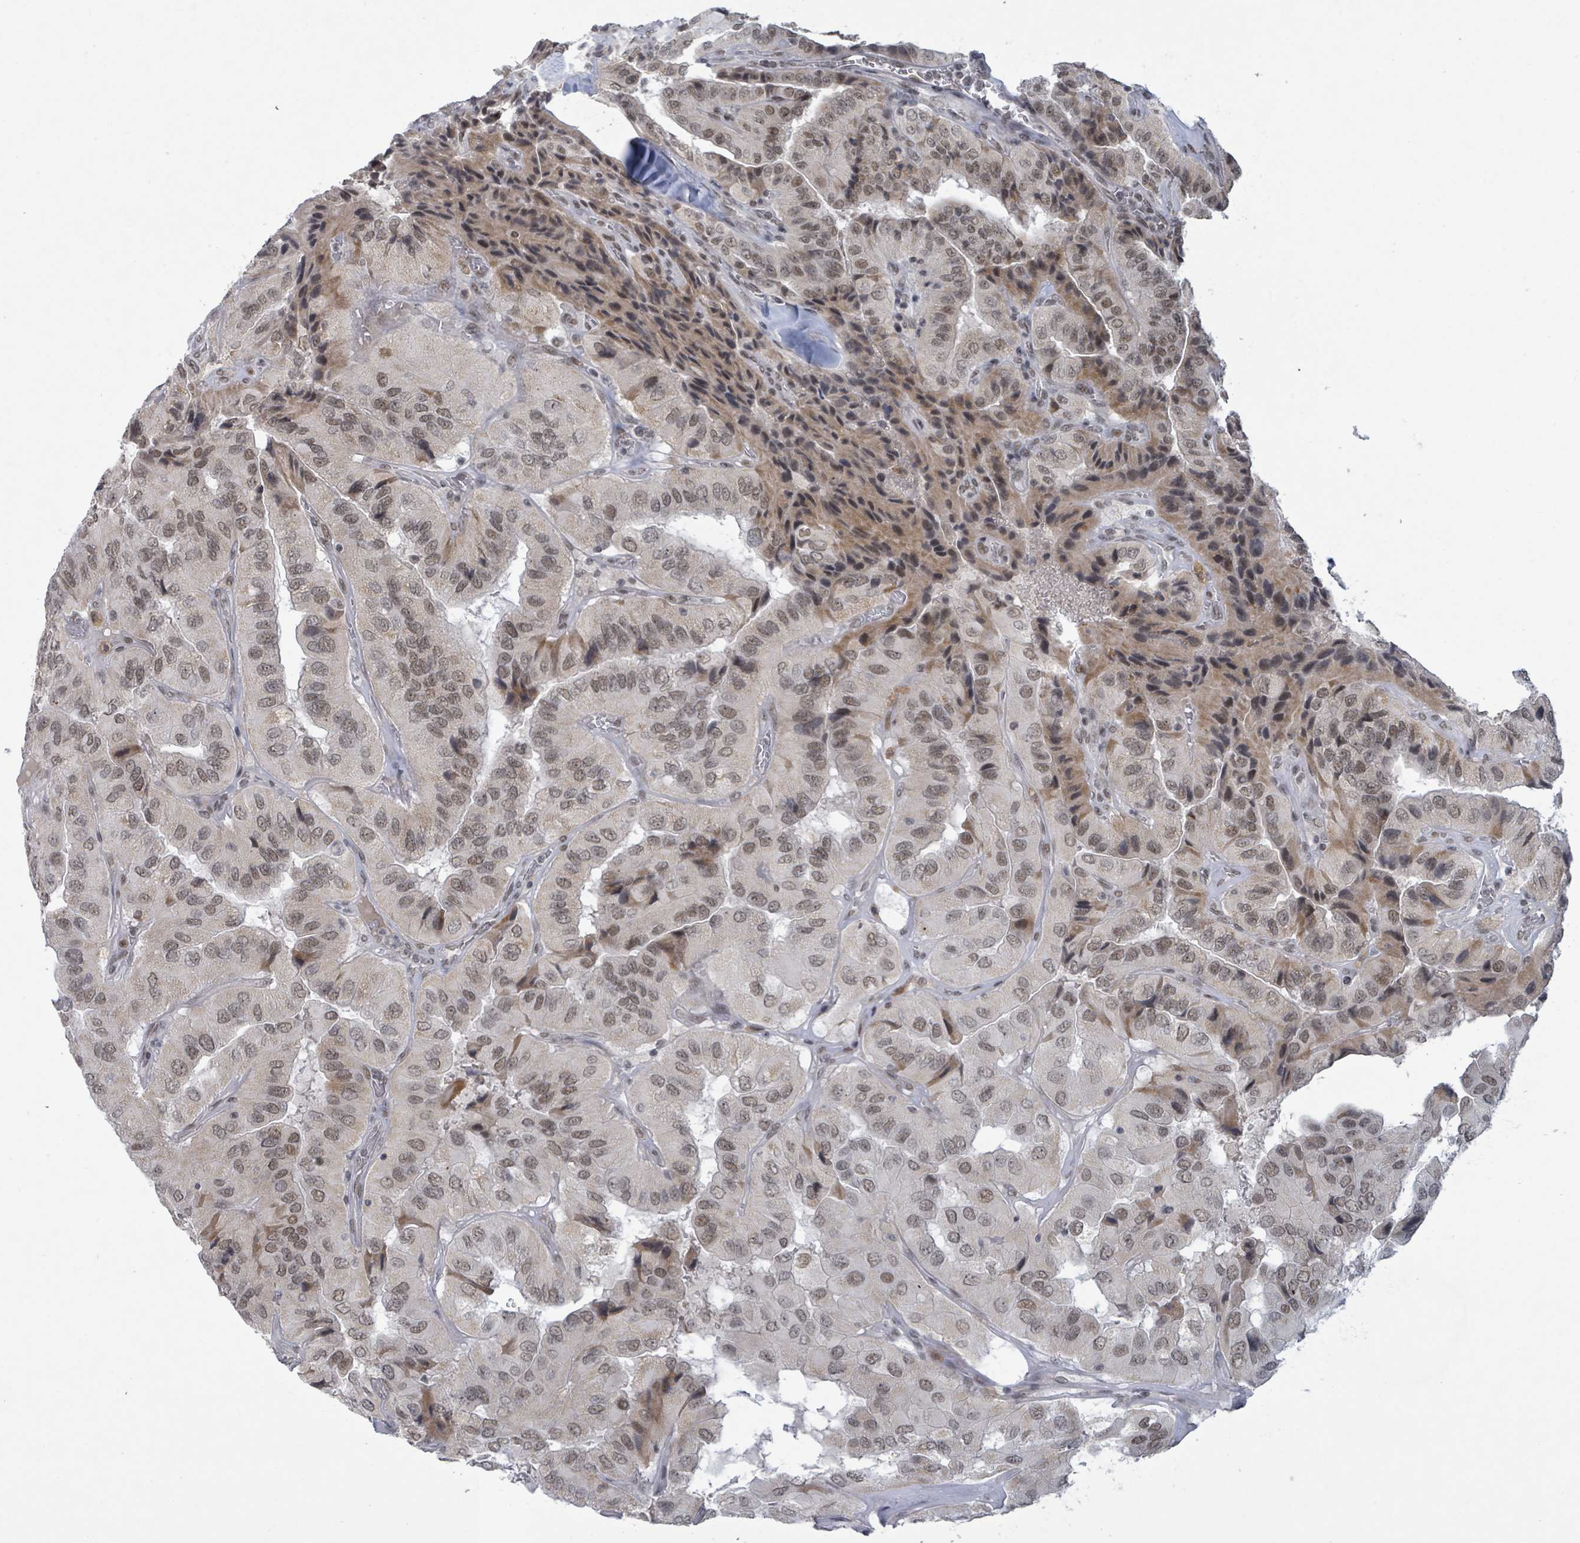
{"staining": {"intensity": "moderate", "quantity": ">75%", "location": "nuclear"}, "tissue": "thyroid cancer", "cell_type": "Tumor cells", "image_type": "cancer", "snomed": [{"axis": "morphology", "description": "Normal tissue, NOS"}, {"axis": "morphology", "description": "Papillary adenocarcinoma, NOS"}, {"axis": "topography", "description": "Thyroid gland"}], "caption": "This is an image of immunohistochemistry staining of thyroid cancer (papillary adenocarcinoma), which shows moderate expression in the nuclear of tumor cells.", "gene": "BANP", "patient": {"sex": "female", "age": 59}}